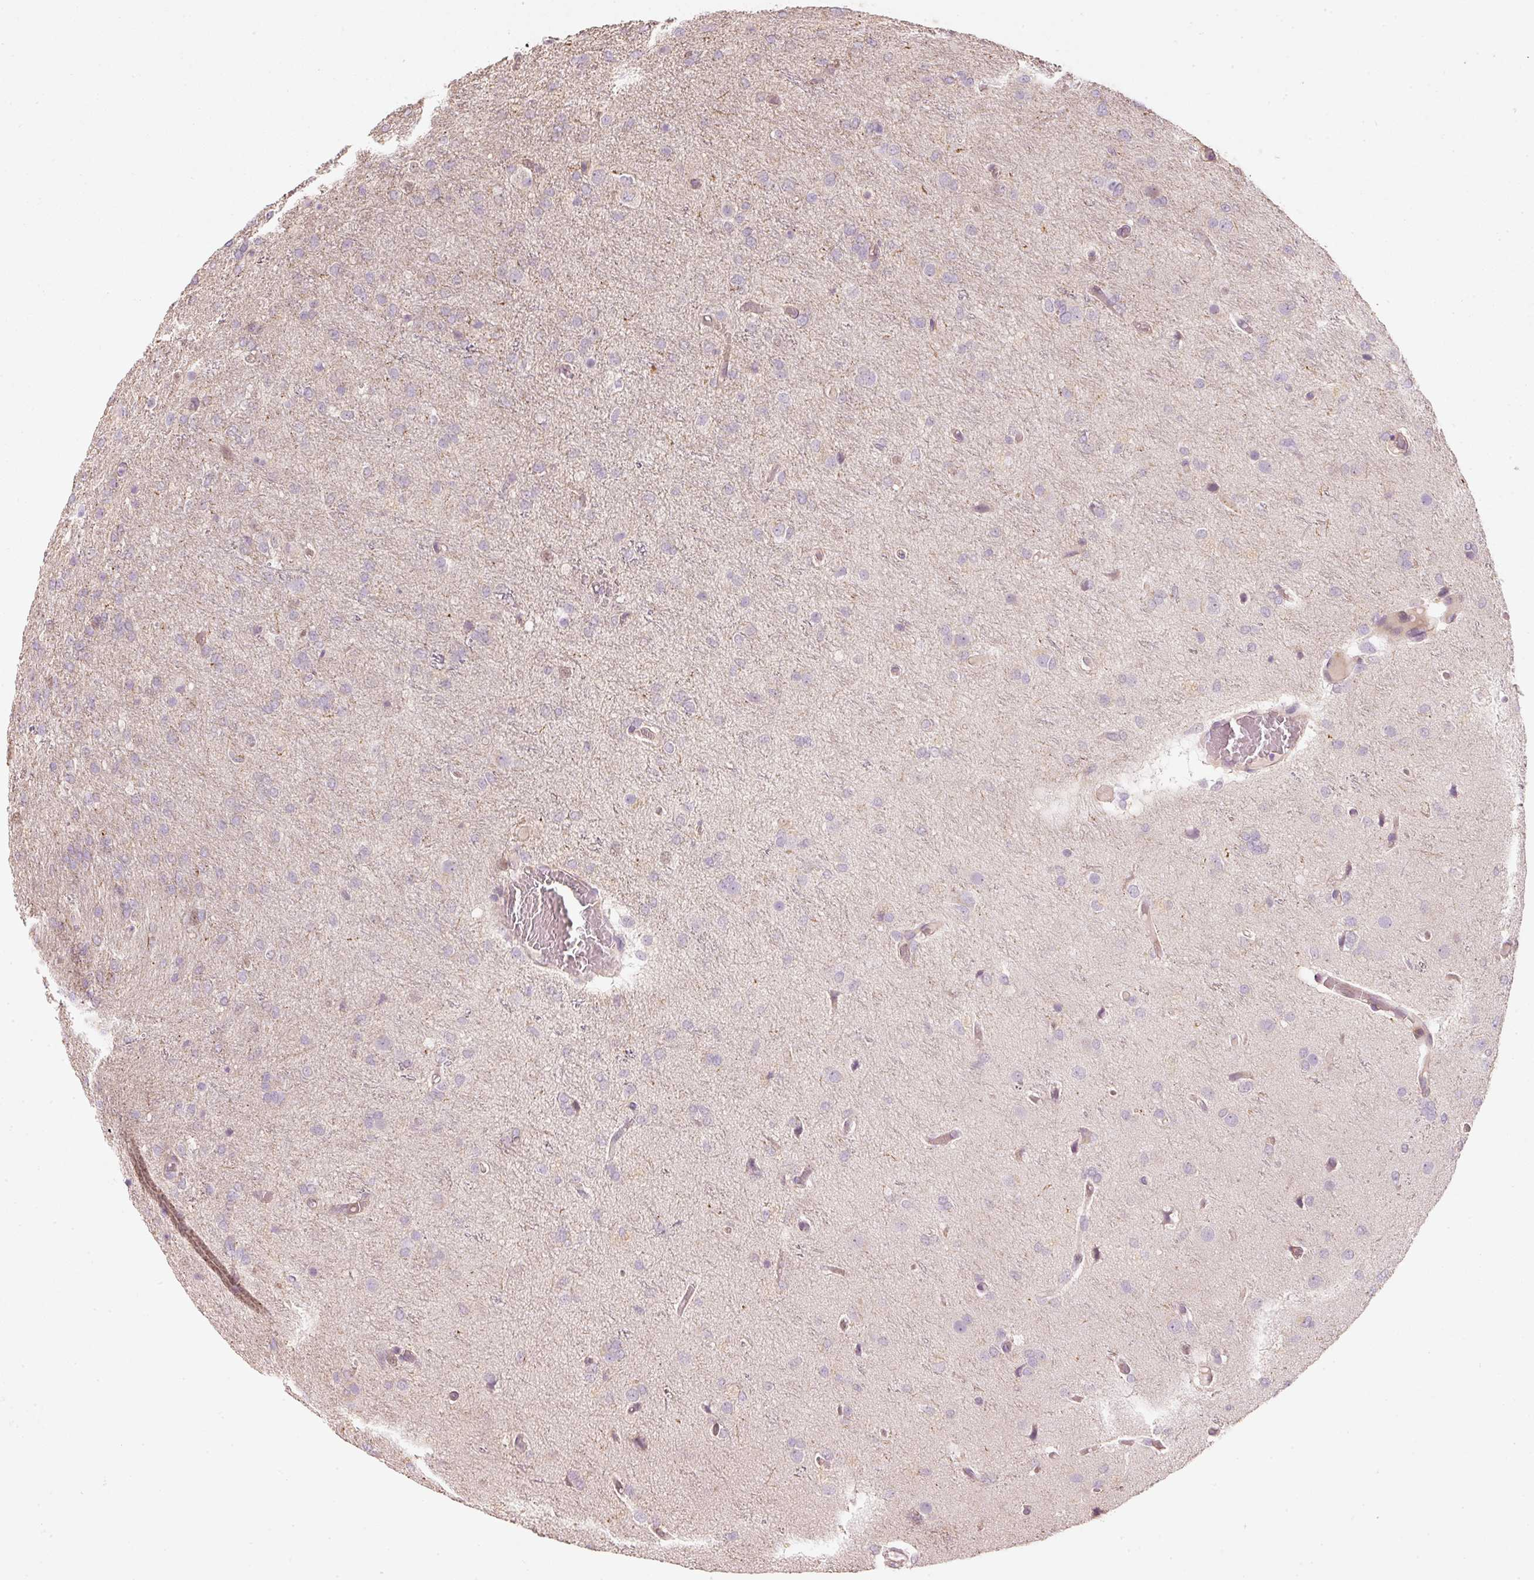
{"staining": {"intensity": "moderate", "quantity": "<25%", "location": "nuclear"}, "tissue": "glioma", "cell_type": "Tumor cells", "image_type": "cancer", "snomed": [{"axis": "morphology", "description": "Glioma, malignant, High grade"}, {"axis": "topography", "description": "Brain"}], "caption": "A brown stain labels moderate nuclear expression of a protein in high-grade glioma (malignant) tumor cells. (Brightfield microscopy of DAB IHC at high magnification).", "gene": "TREX2", "patient": {"sex": "female", "age": 74}}